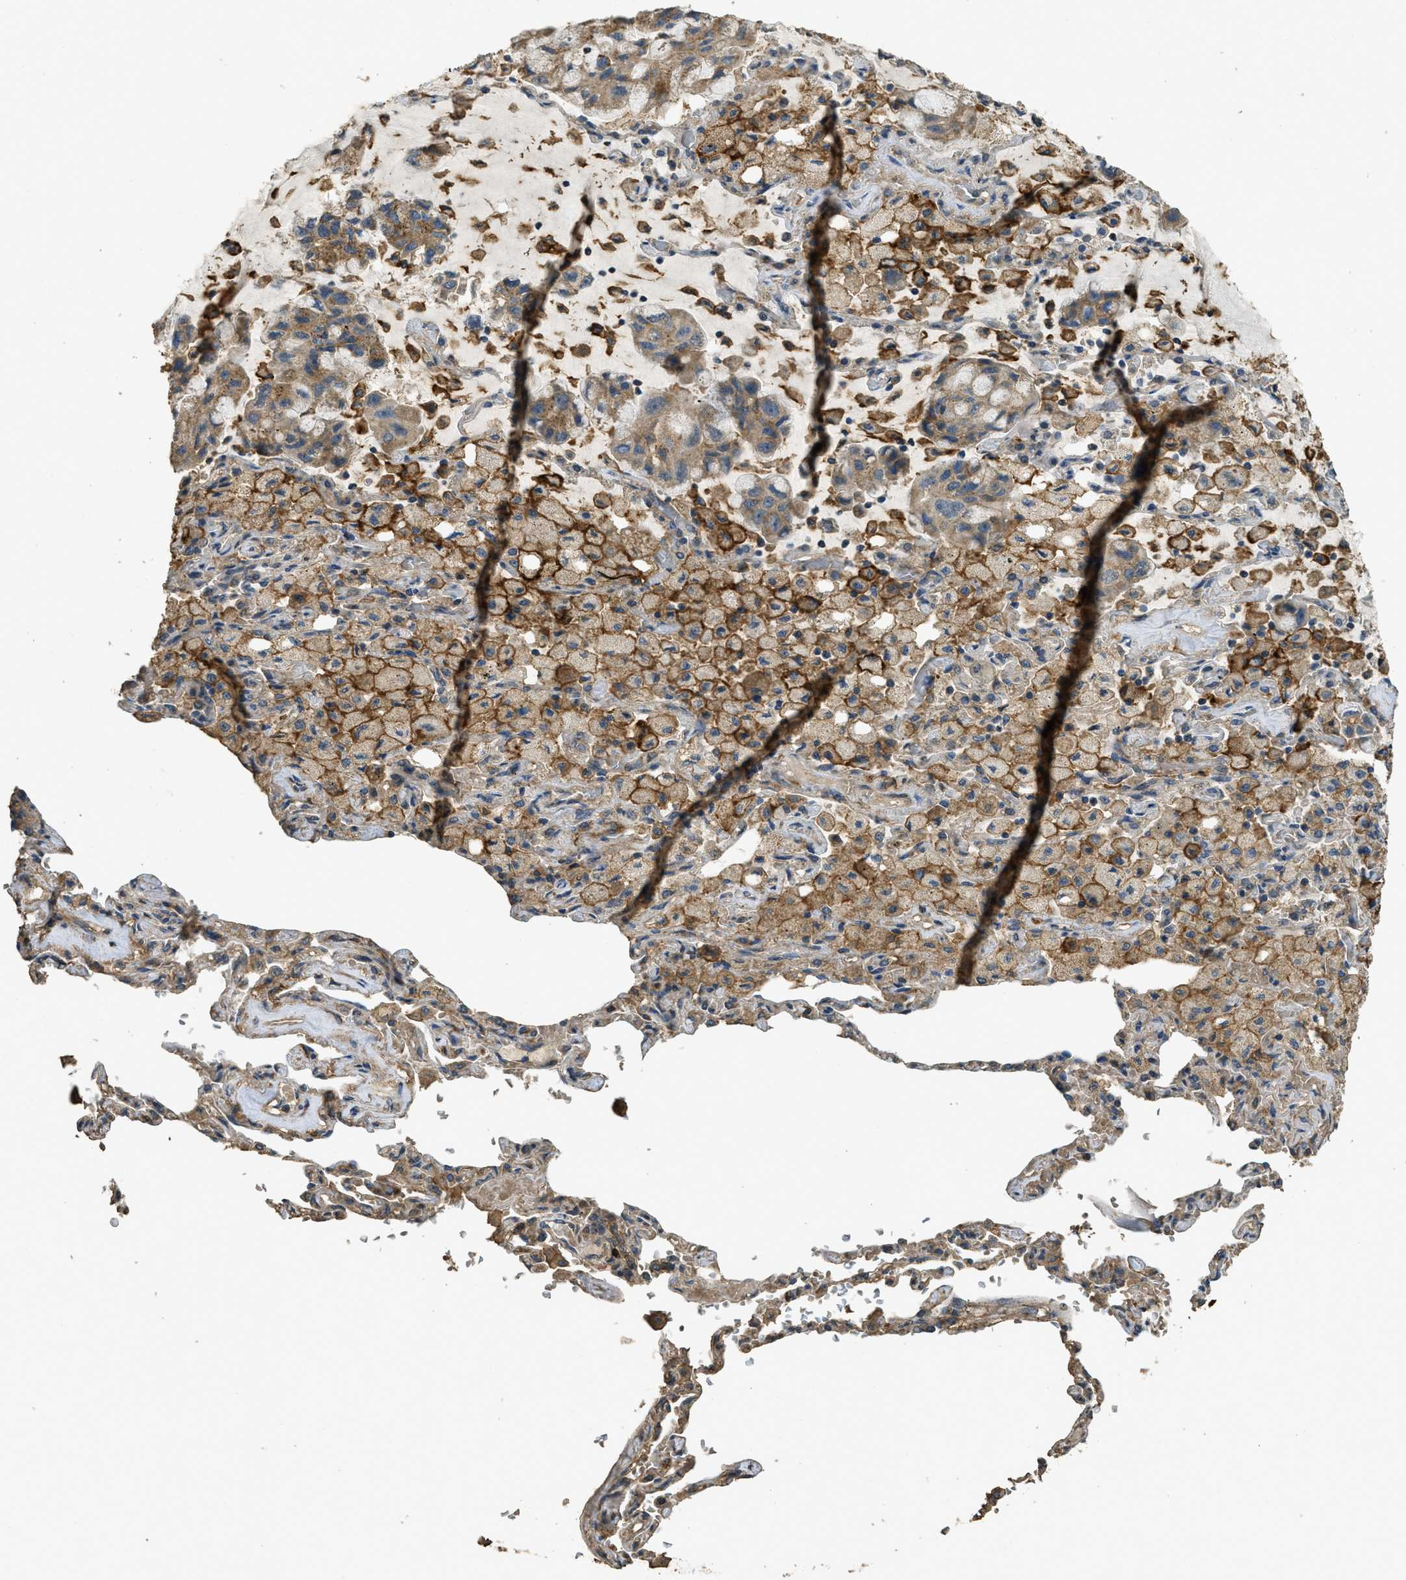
{"staining": {"intensity": "moderate", "quantity": ">75%", "location": "cytoplasmic/membranous"}, "tissue": "lung cancer", "cell_type": "Tumor cells", "image_type": "cancer", "snomed": [{"axis": "morphology", "description": "Adenocarcinoma, NOS"}, {"axis": "topography", "description": "Lung"}], "caption": "Immunohistochemical staining of human adenocarcinoma (lung) shows medium levels of moderate cytoplasmic/membranous protein expression in about >75% of tumor cells.", "gene": "CD276", "patient": {"sex": "male", "age": 64}}